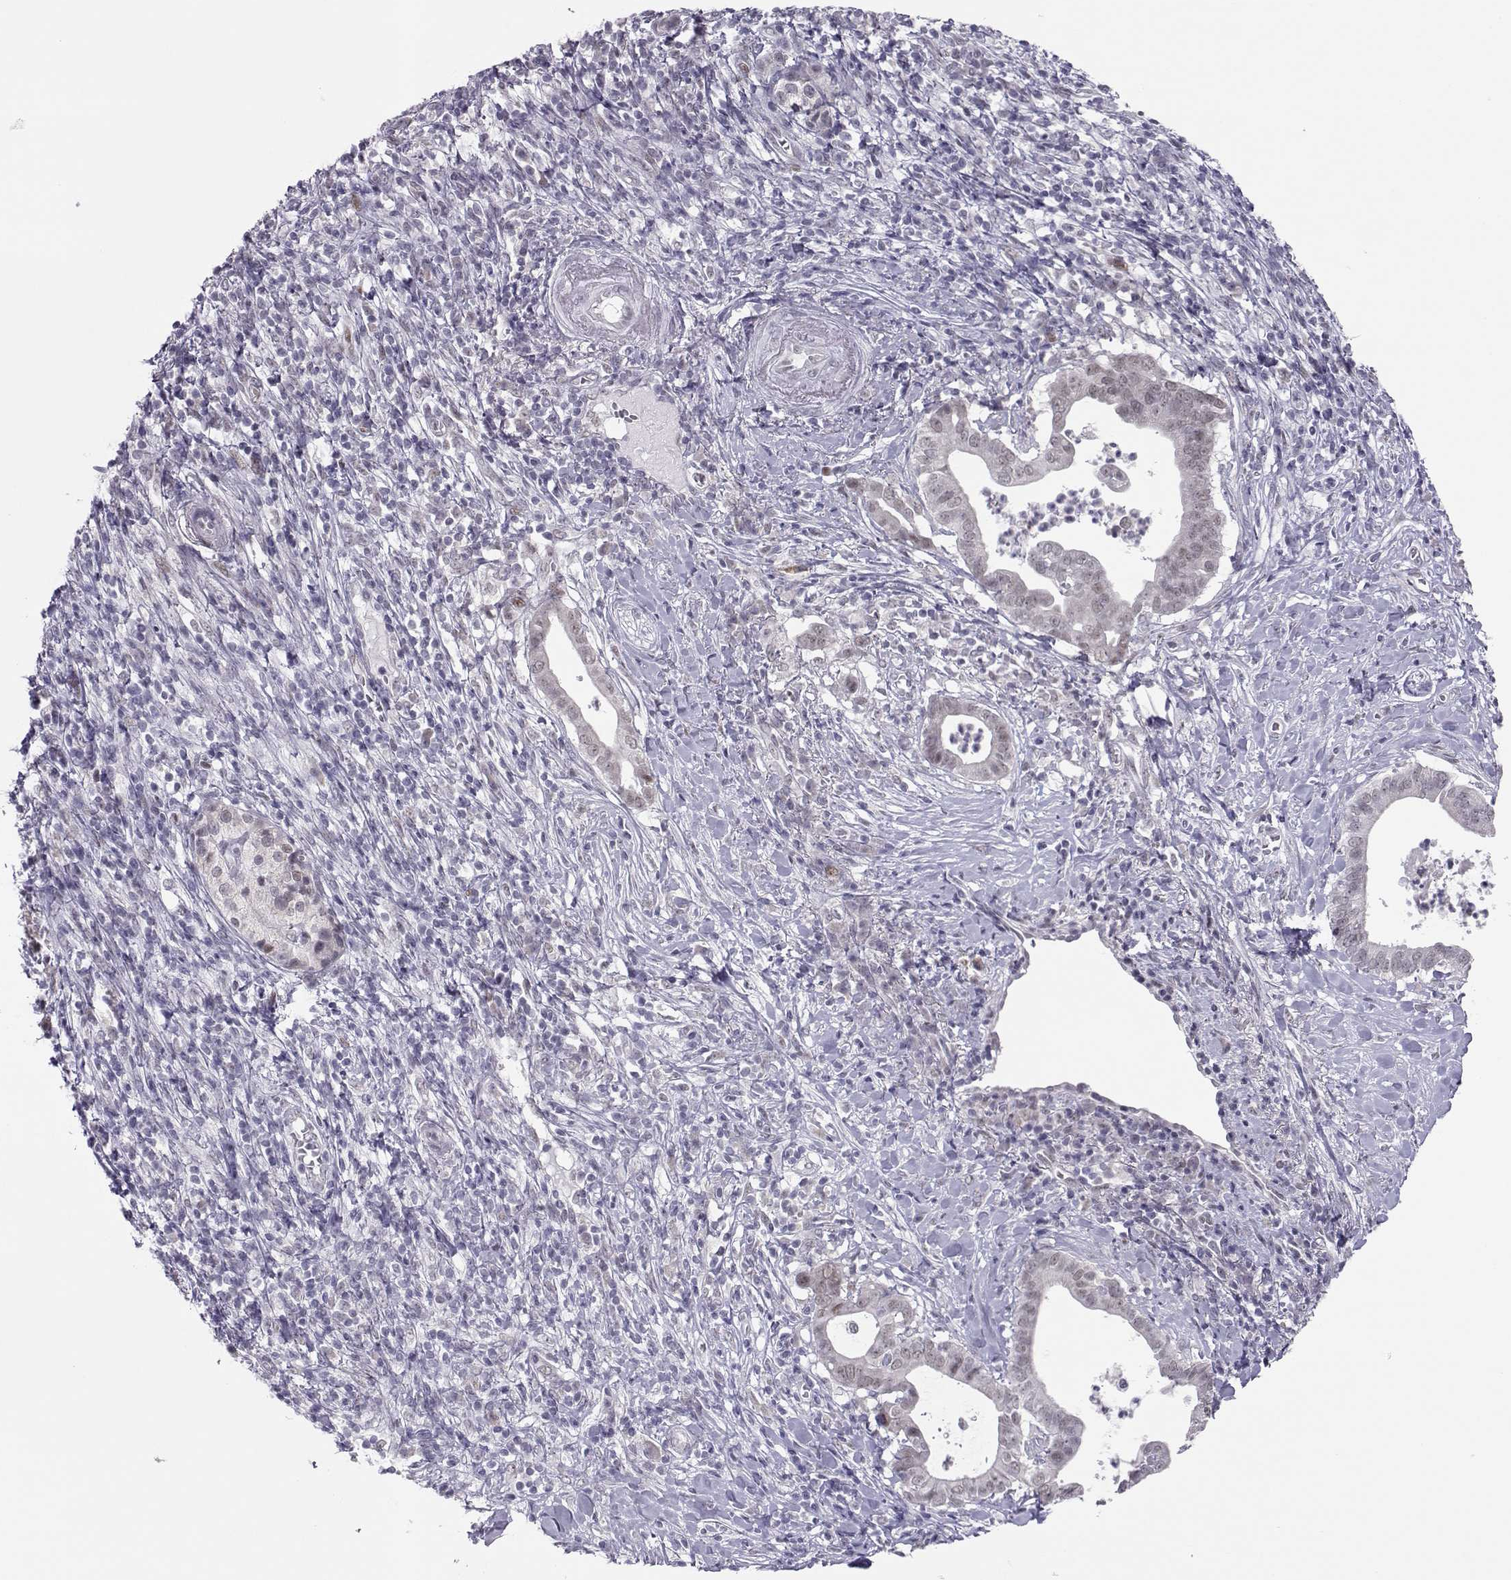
{"staining": {"intensity": "negative", "quantity": "none", "location": "none"}, "tissue": "pancreatic cancer", "cell_type": "Tumor cells", "image_type": "cancer", "snomed": [{"axis": "morphology", "description": "Adenocarcinoma, NOS"}, {"axis": "topography", "description": "Pancreas"}], "caption": "IHC histopathology image of pancreatic cancer stained for a protein (brown), which displays no positivity in tumor cells. The staining was performed using DAB (3,3'-diaminobenzidine) to visualize the protein expression in brown, while the nuclei were stained in blue with hematoxylin (Magnification: 20x).", "gene": "SIX6", "patient": {"sex": "male", "age": 61}}